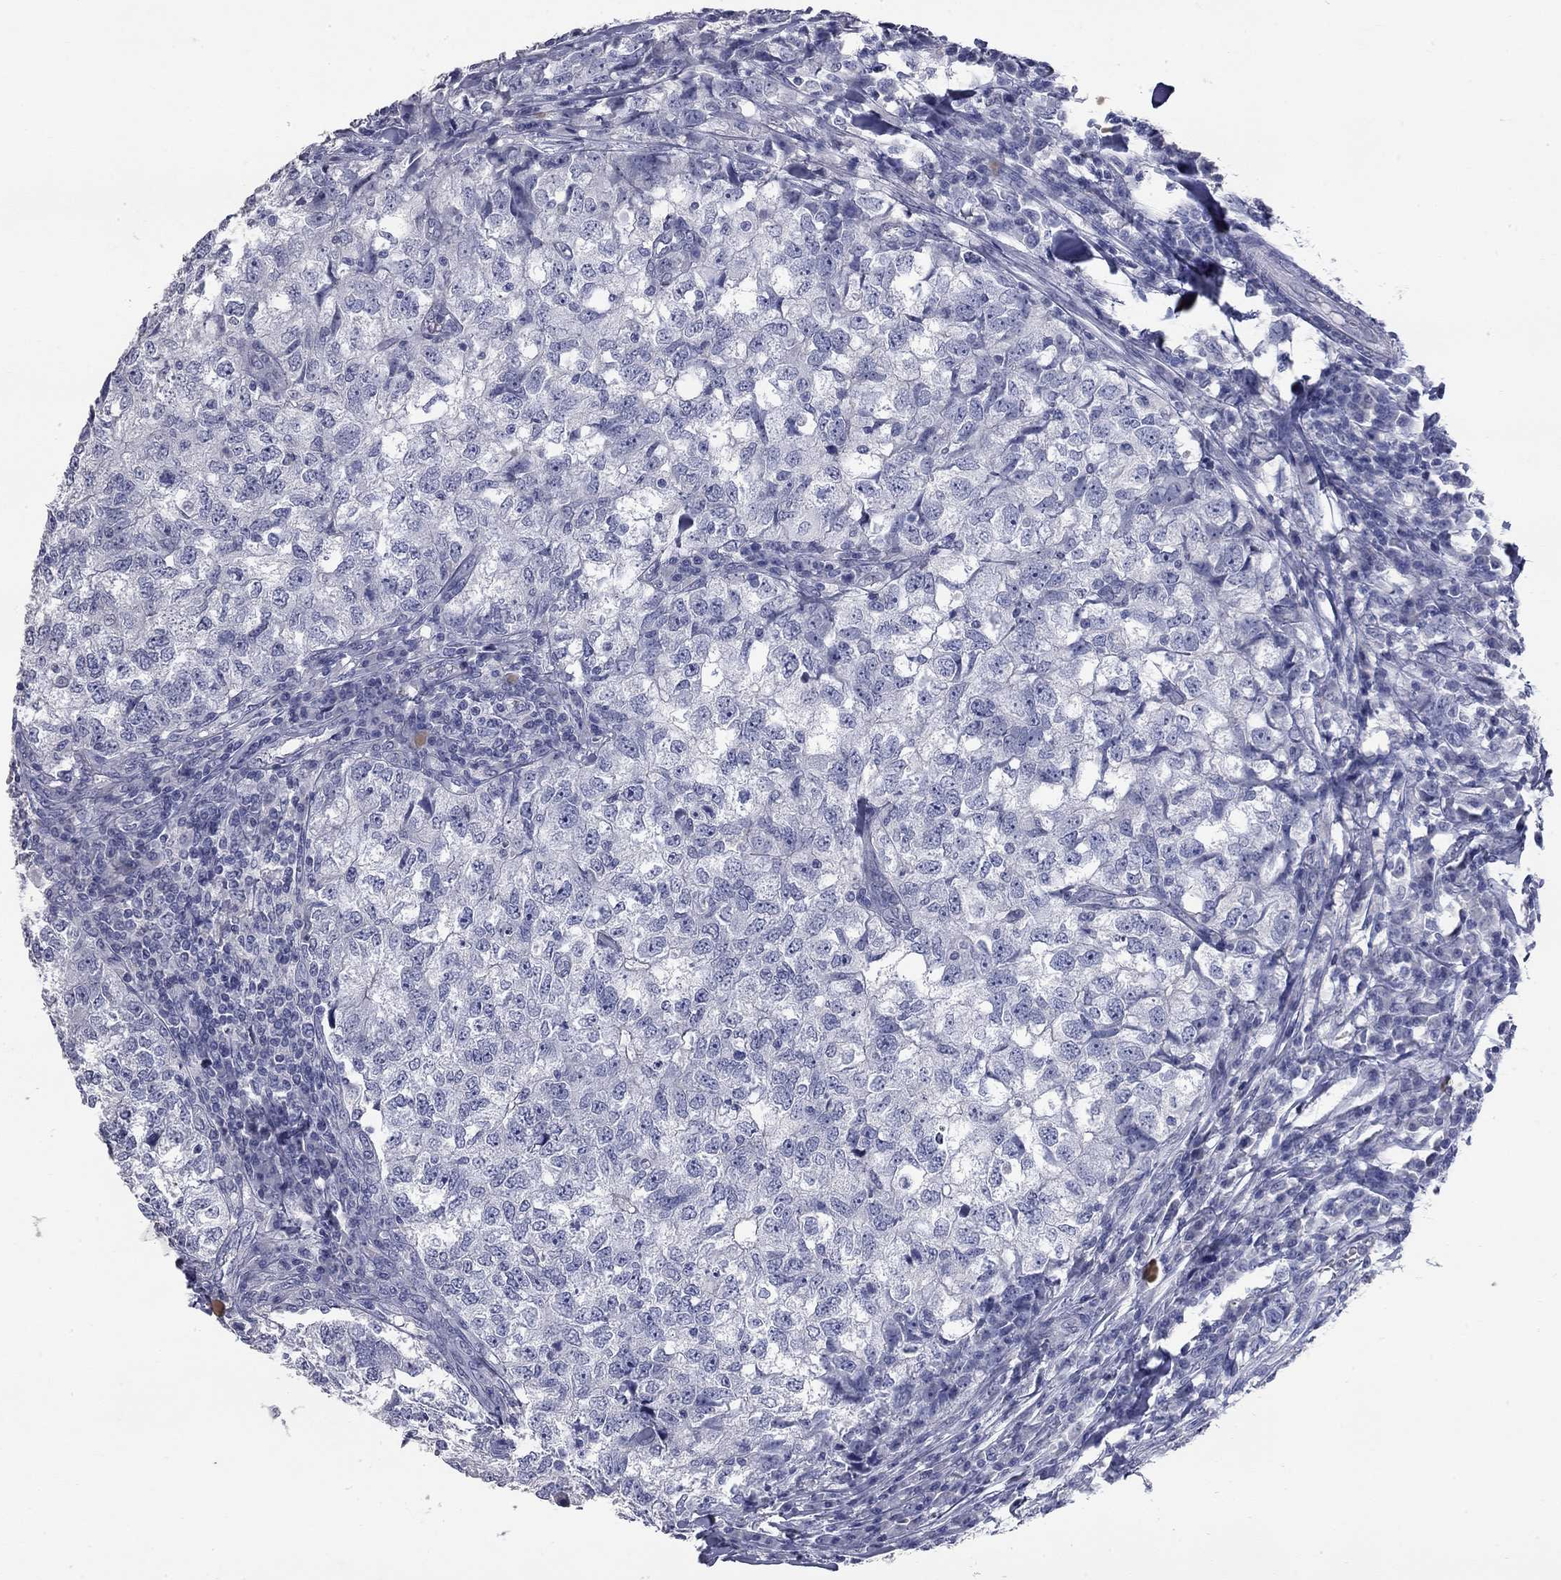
{"staining": {"intensity": "negative", "quantity": "none", "location": "none"}, "tissue": "breast cancer", "cell_type": "Tumor cells", "image_type": "cancer", "snomed": [{"axis": "morphology", "description": "Duct carcinoma"}, {"axis": "topography", "description": "Breast"}], "caption": "This is an immunohistochemistry micrograph of human breast cancer. There is no positivity in tumor cells.", "gene": "SYT12", "patient": {"sex": "female", "age": 30}}